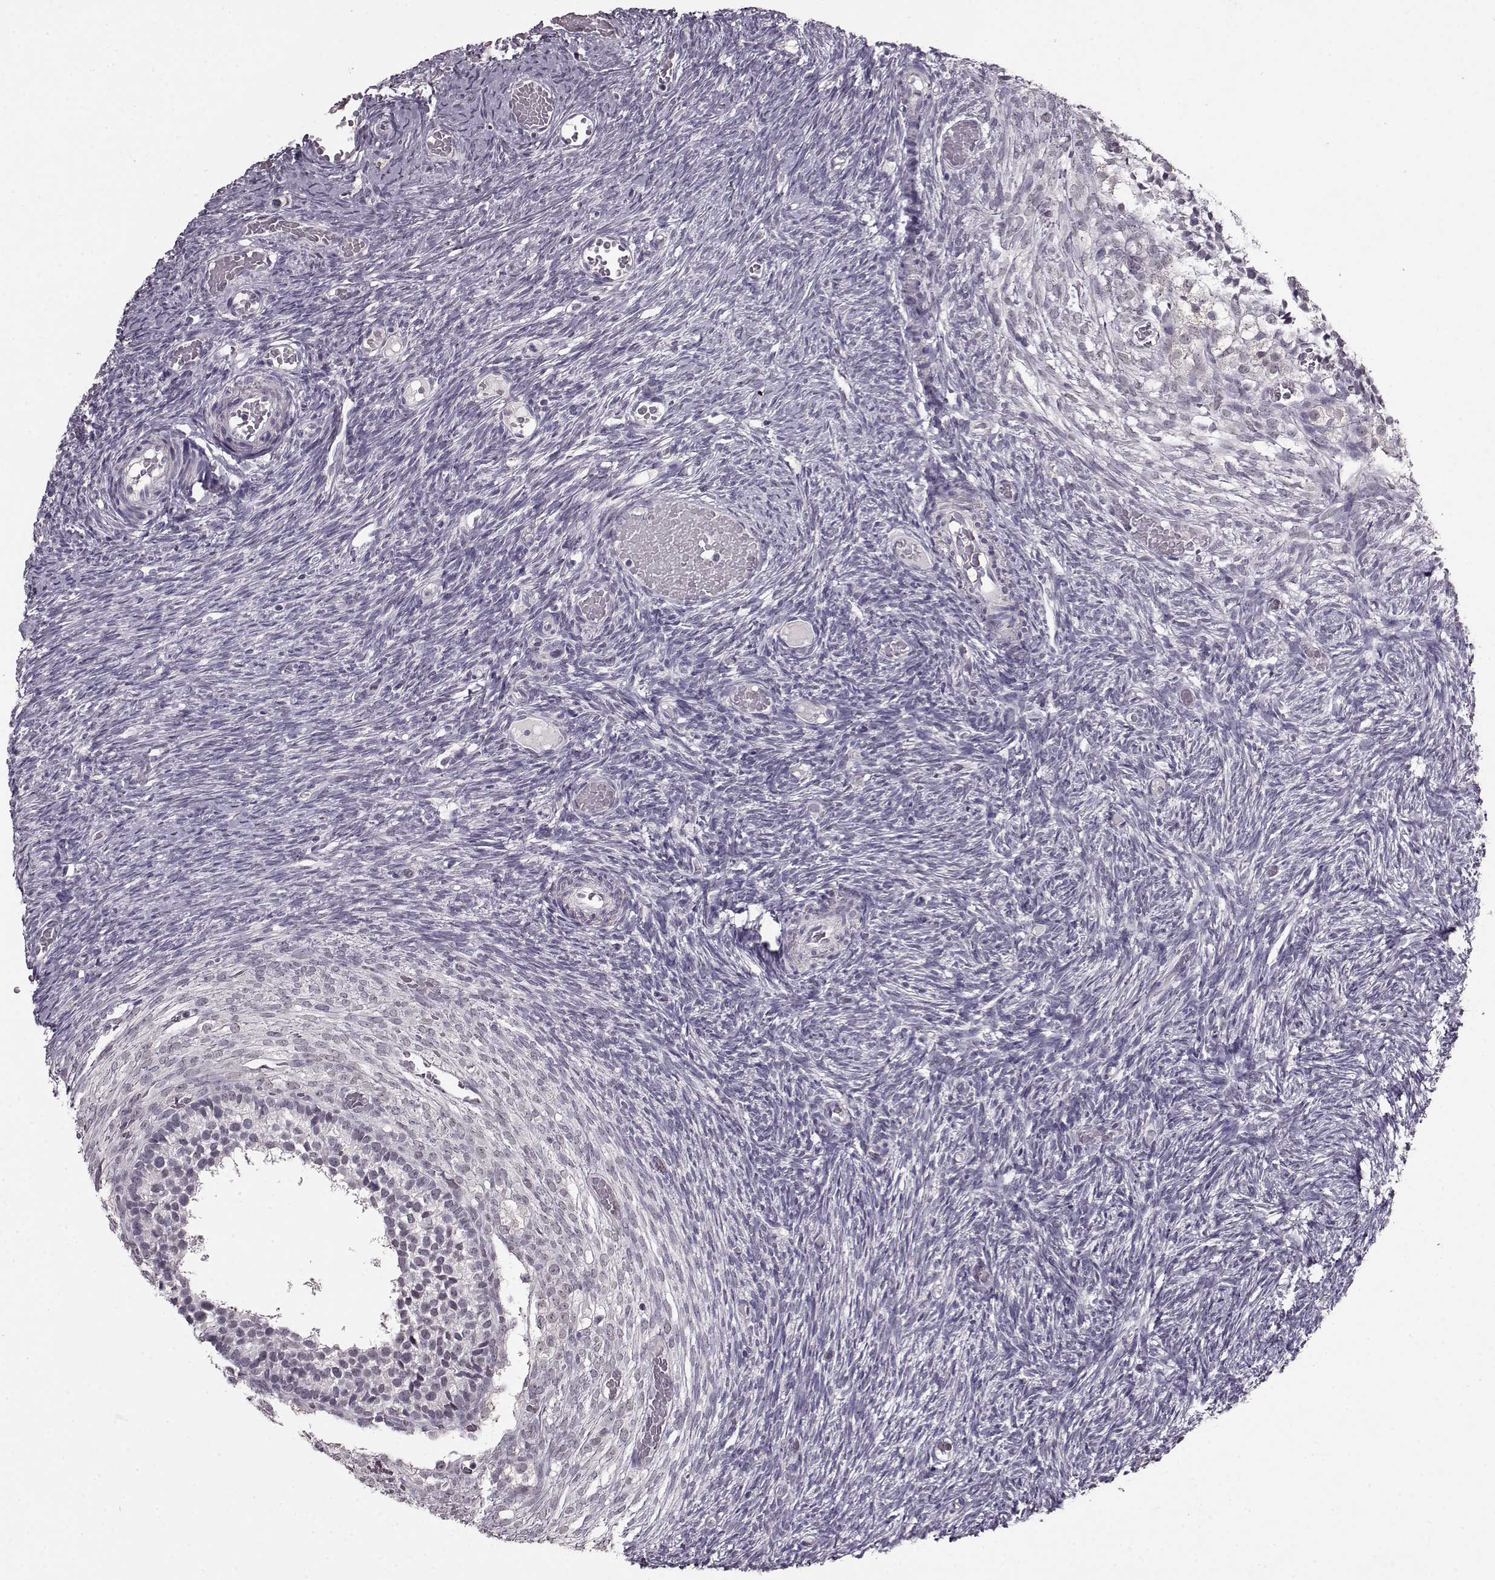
{"staining": {"intensity": "negative", "quantity": "none", "location": "none"}, "tissue": "ovary", "cell_type": "Follicle cells", "image_type": "normal", "snomed": [{"axis": "morphology", "description": "Normal tissue, NOS"}, {"axis": "topography", "description": "Ovary"}], "caption": "This photomicrograph is of normal ovary stained with IHC to label a protein in brown with the nuclei are counter-stained blue. There is no expression in follicle cells.", "gene": "RP1L1", "patient": {"sex": "female", "age": 39}}